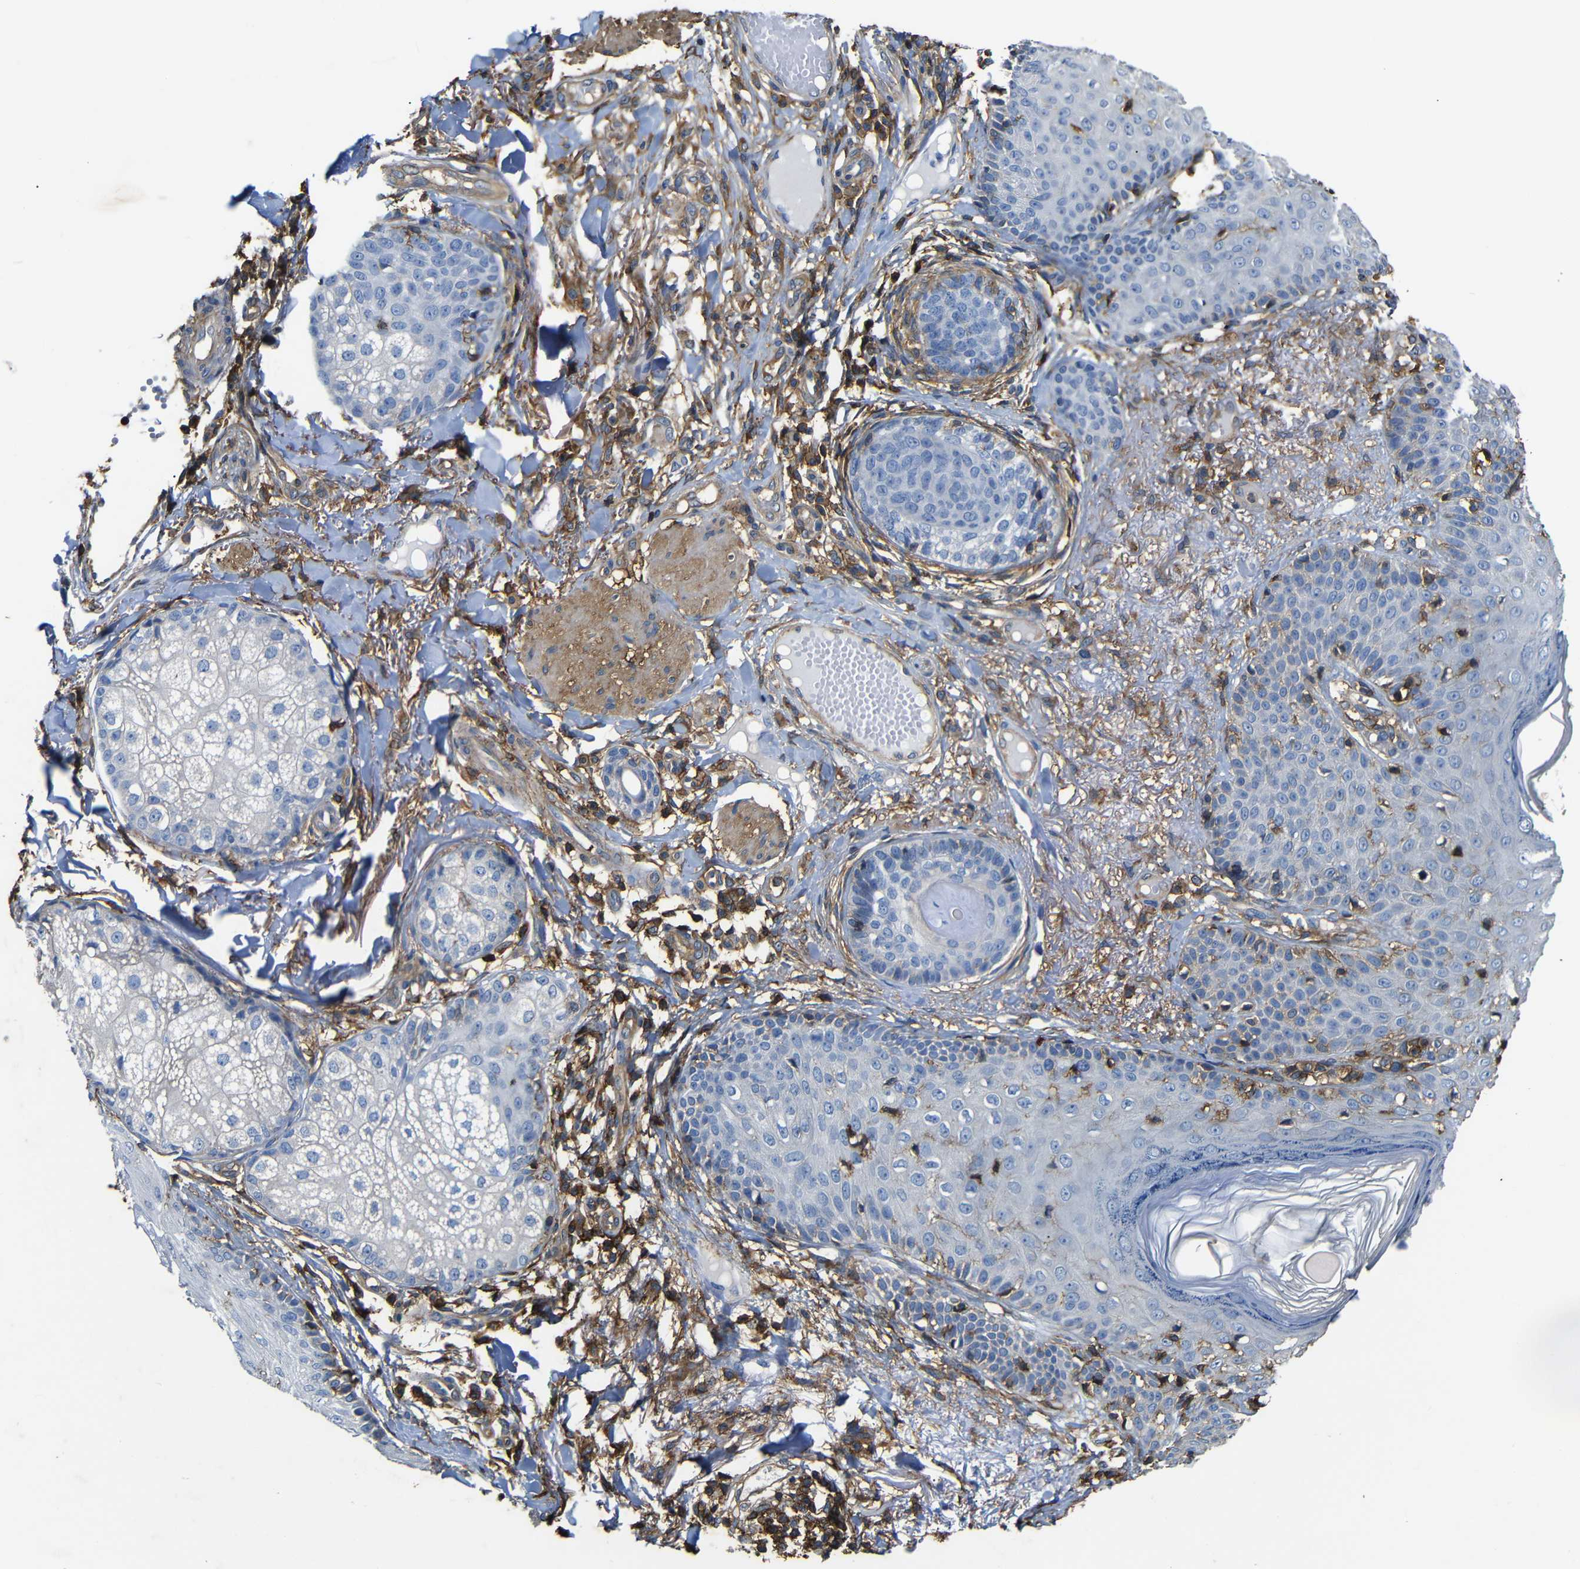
{"staining": {"intensity": "negative", "quantity": "none", "location": "none"}, "tissue": "skin cancer", "cell_type": "Tumor cells", "image_type": "cancer", "snomed": [{"axis": "morphology", "description": "Normal tissue, NOS"}, {"axis": "morphology", "description": "Basal cell carcinoma"}, {"axis": "topography", "description": "Skin"}], "caption": "Tumor cells show no significant expression in basal cell carcinoma (skin). (Brightfield microscopy of DAB (3,3'-diaminobenzidine) immunohistochemistry (IHC) at high magnification).", "gene": "PI4KA", "patient": {"sex": "male", "age": 52}}